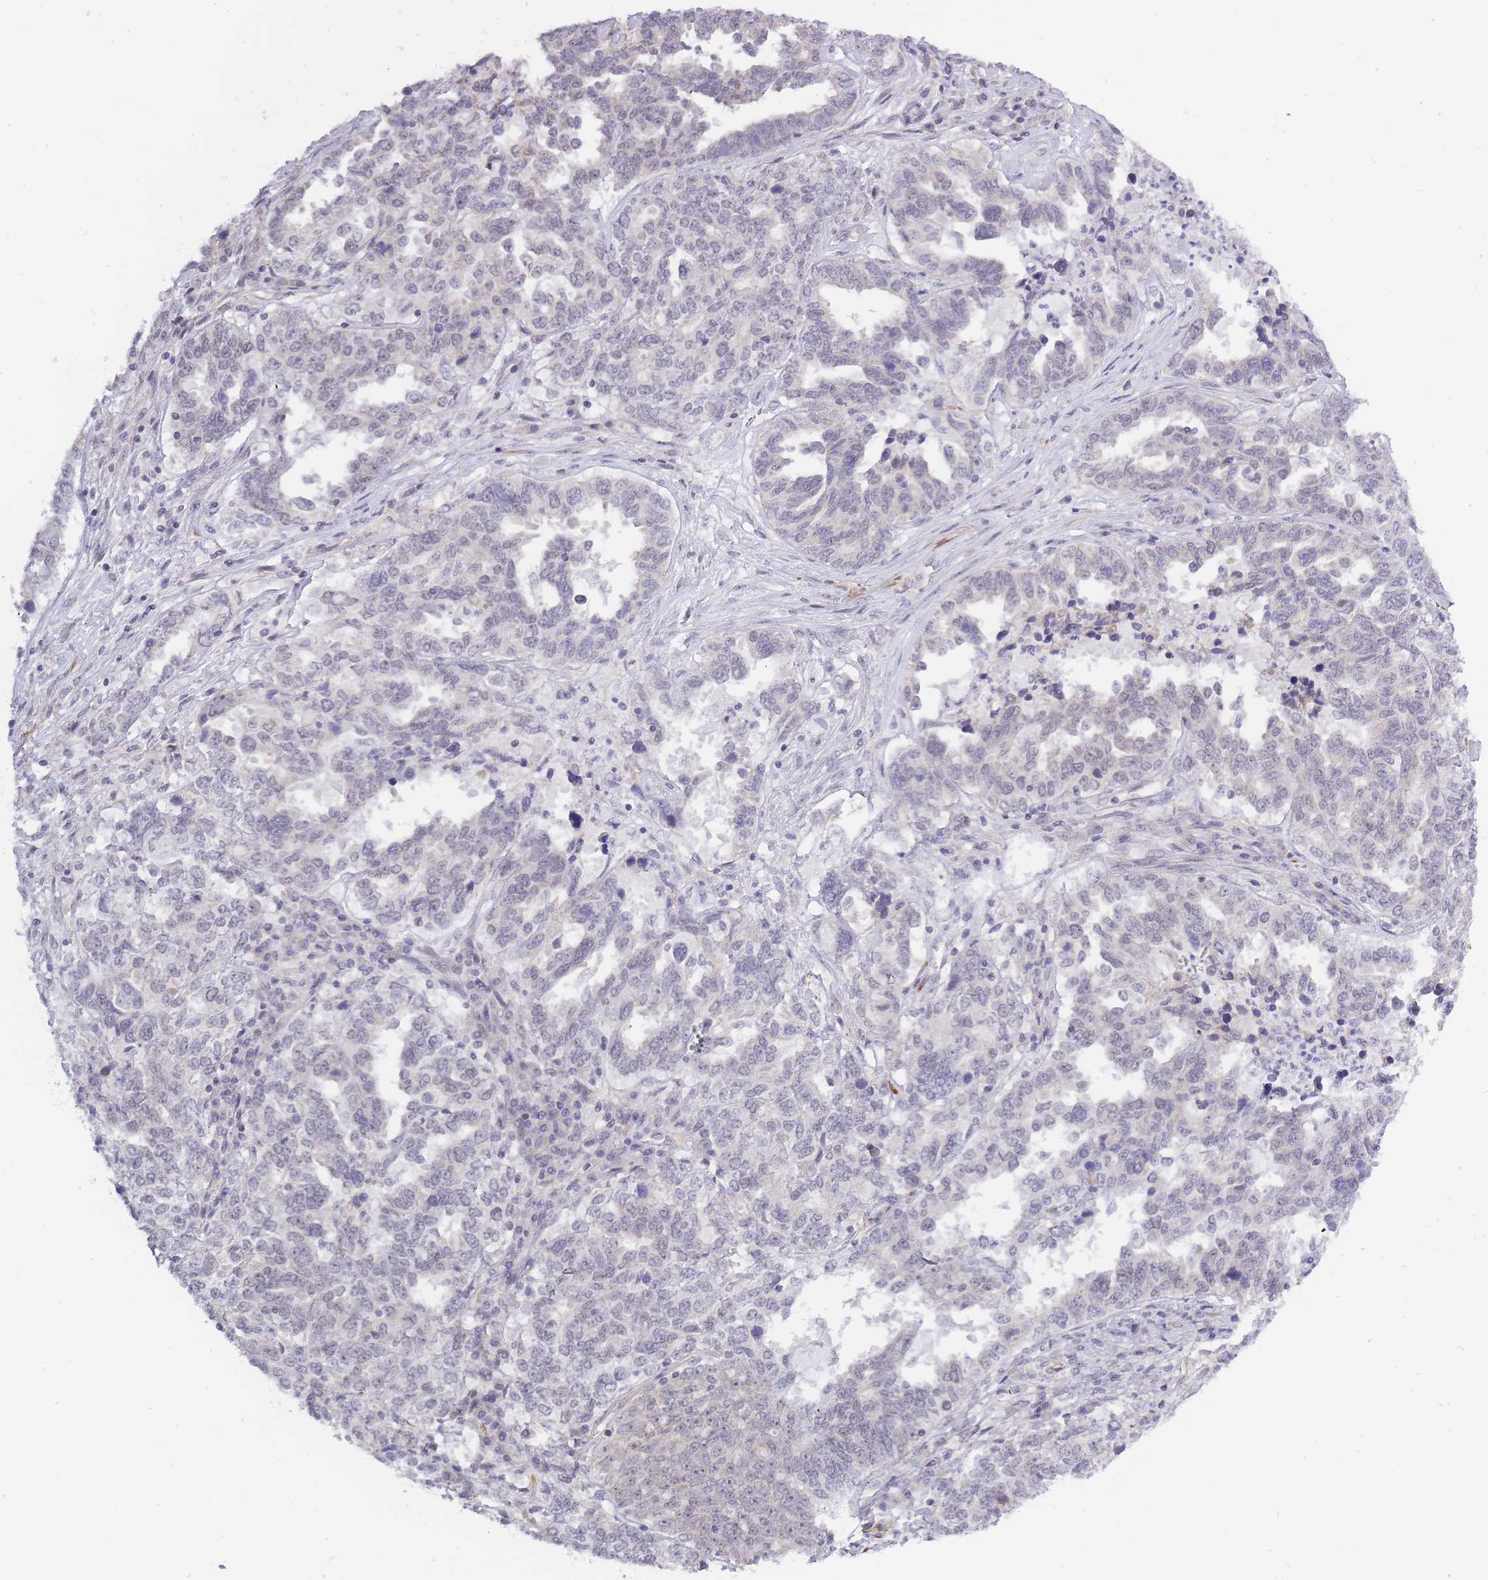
{"staining": {"intensity": "negative", "quantity": "none", "location": "none"}, "tissue": "ovarian cancer", "cell_type": "Tumor cells", "image_type": "cancer", "snomed": [{"axis": "morphology", "description": "Carcinoma, endometroid"}, {"axis": "topography", "description": "Ovary"}], "caption": "The immunohistochemistry (IHC) micrograph has no significant staining in tumor cells of endometroid carcinoma (ovarian) tissue. (DAB immunohistochemistry (IHC) with hematoxylin counter stain).", "gene": "C19orf25", "patient": {"sex": "female", "age": 62}}